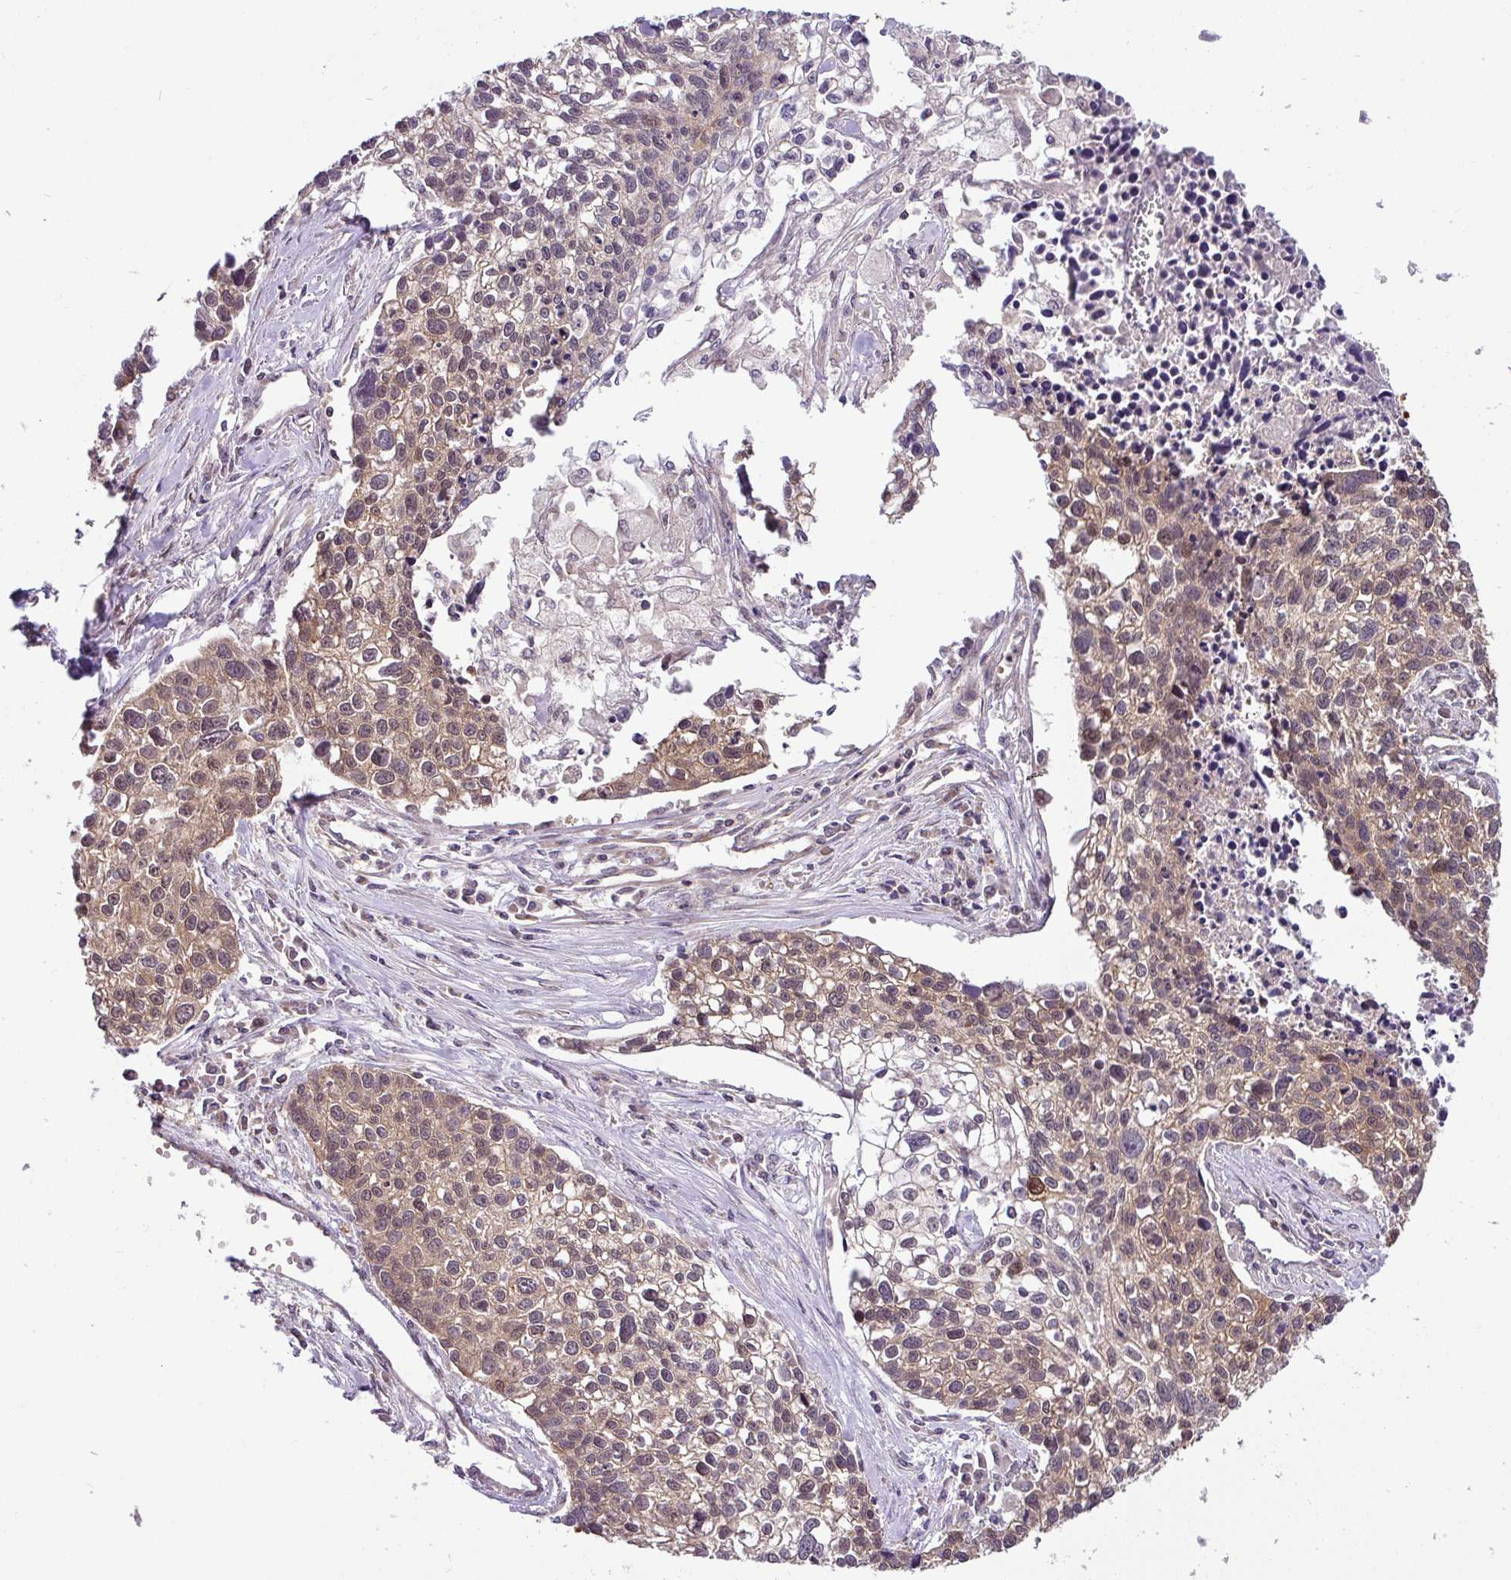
{"staining": {"intensity": "weak", "quantity": "25%-75%", "location": "cytoplasmic/membranous,nuclear"}, "tissue": "lung cancer", "cell_type": "Tumor cells", "image_type": "cancer", "snomed": [{"axis": "morphology", "description": "Squamous cell carcinoma, NOS"}, {"axis": "topography", "description": "Lung"}], "caption": "Immunohistochemical staining of human squamous cell carcinoma (lung) shows weak cytoplasmic/membranous and nuclear protein expression in about 25%-75% of tumor cells. The protein of interest is shown in brown color, while the nuclei are stained blue.", "gene": "SHB", "patient": {"sex": "male", "age": 74}}